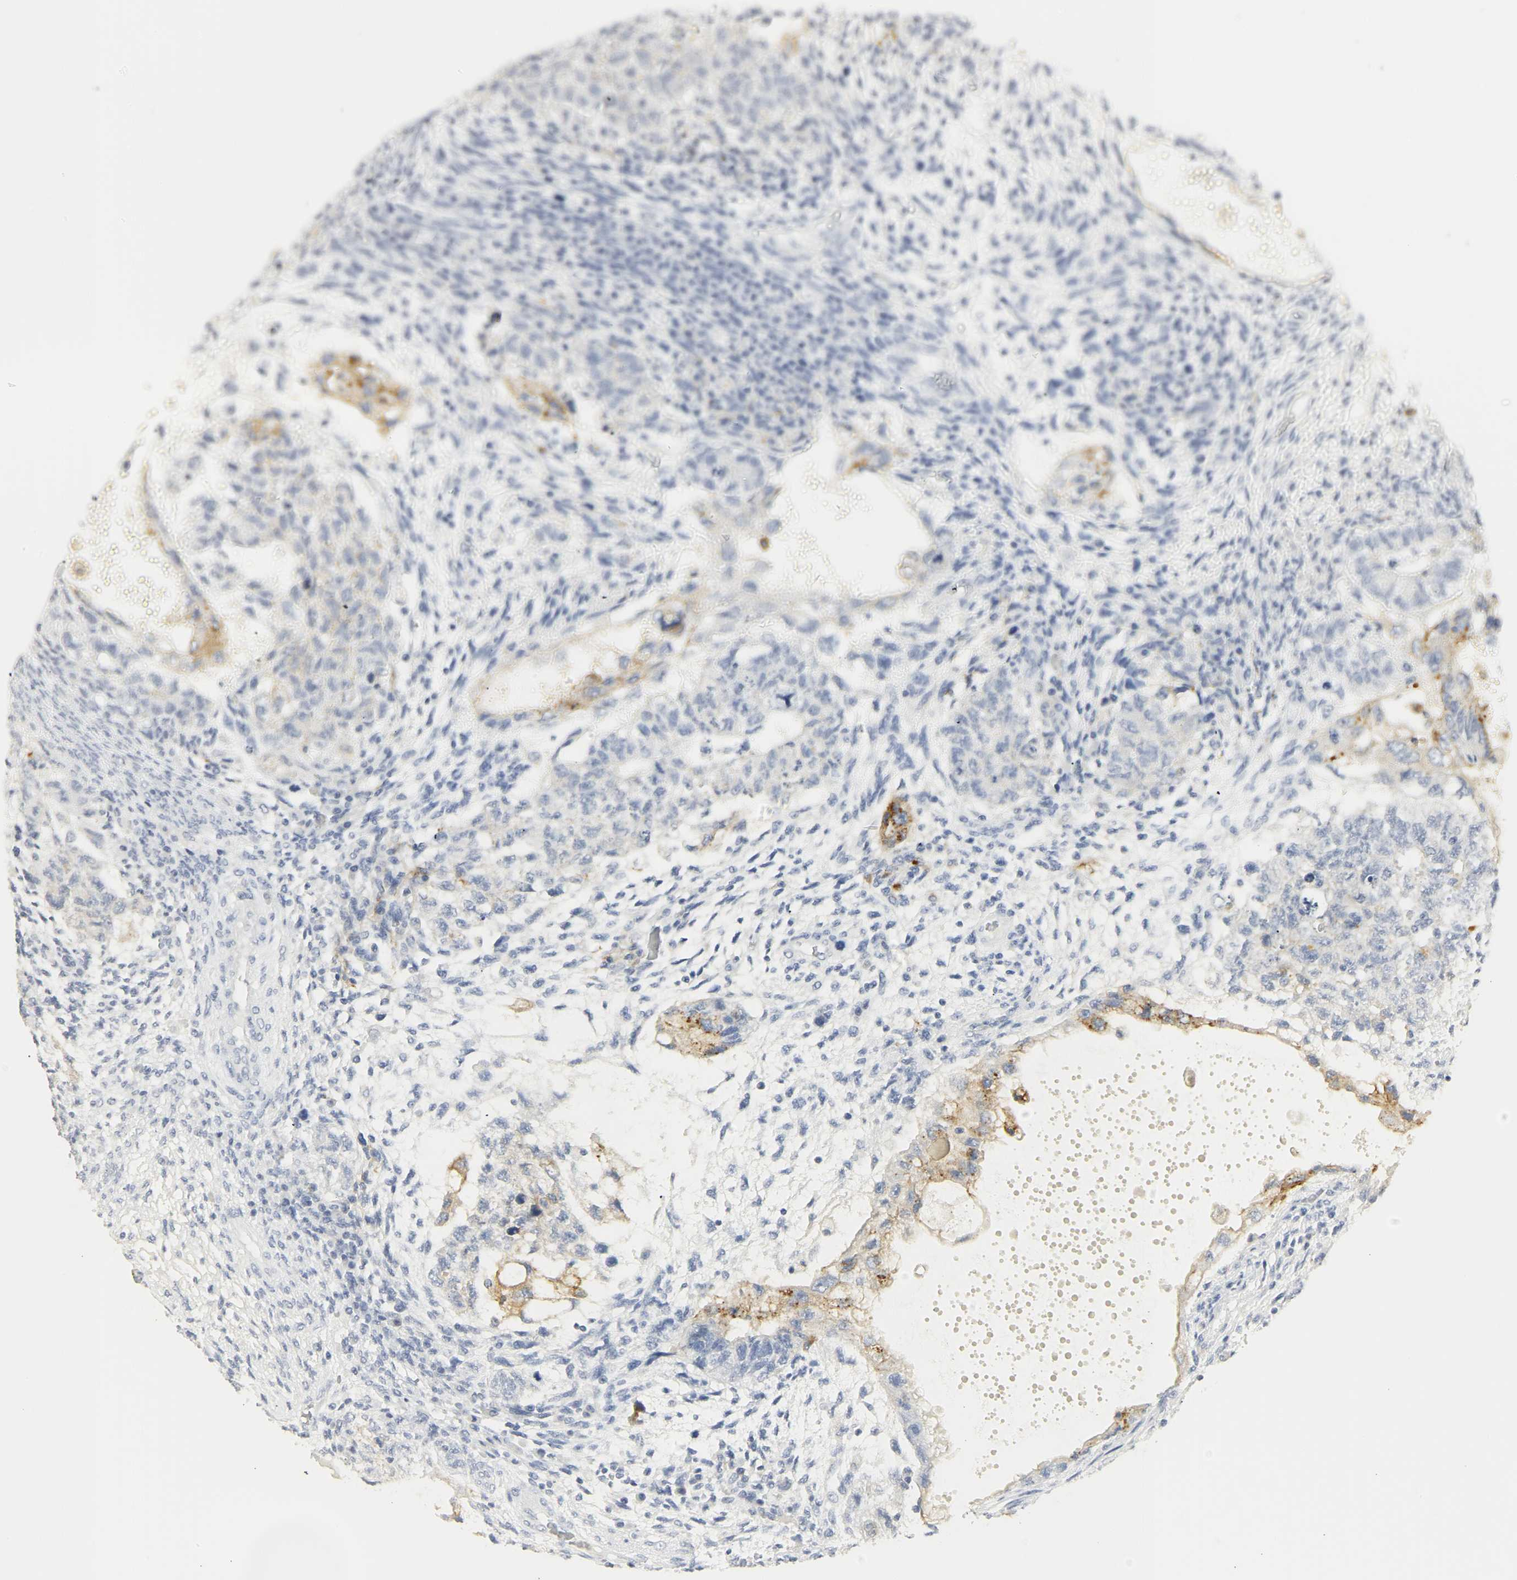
{"staining": {"intensity": "moderate", "quantity": "25%-75%", "location": "cytoplasmic/membranous"}, "tissue": "testis cancer", "cell_type": "Tumor cells", "image_type": "cancer", "snomed": [{"axis": "morphology", "description": "Normal tissue, NOS"}, {"axis": "morphology", "description": "Carcinoma, Embryonal, NOS"}, {"axis": "topography", "description": "Testis"}], "caption": "Immunohistochemical staining of human embryonal carcinoma (testis) shows medium levels of moderate cytoplasmic/membranous protein staining in about 25%-75% of tumor cells. (IHC, brightfield microscopy, high magnification).", "gene": "CEACAM5", "patient": {"sex": "male", "age": 36}}